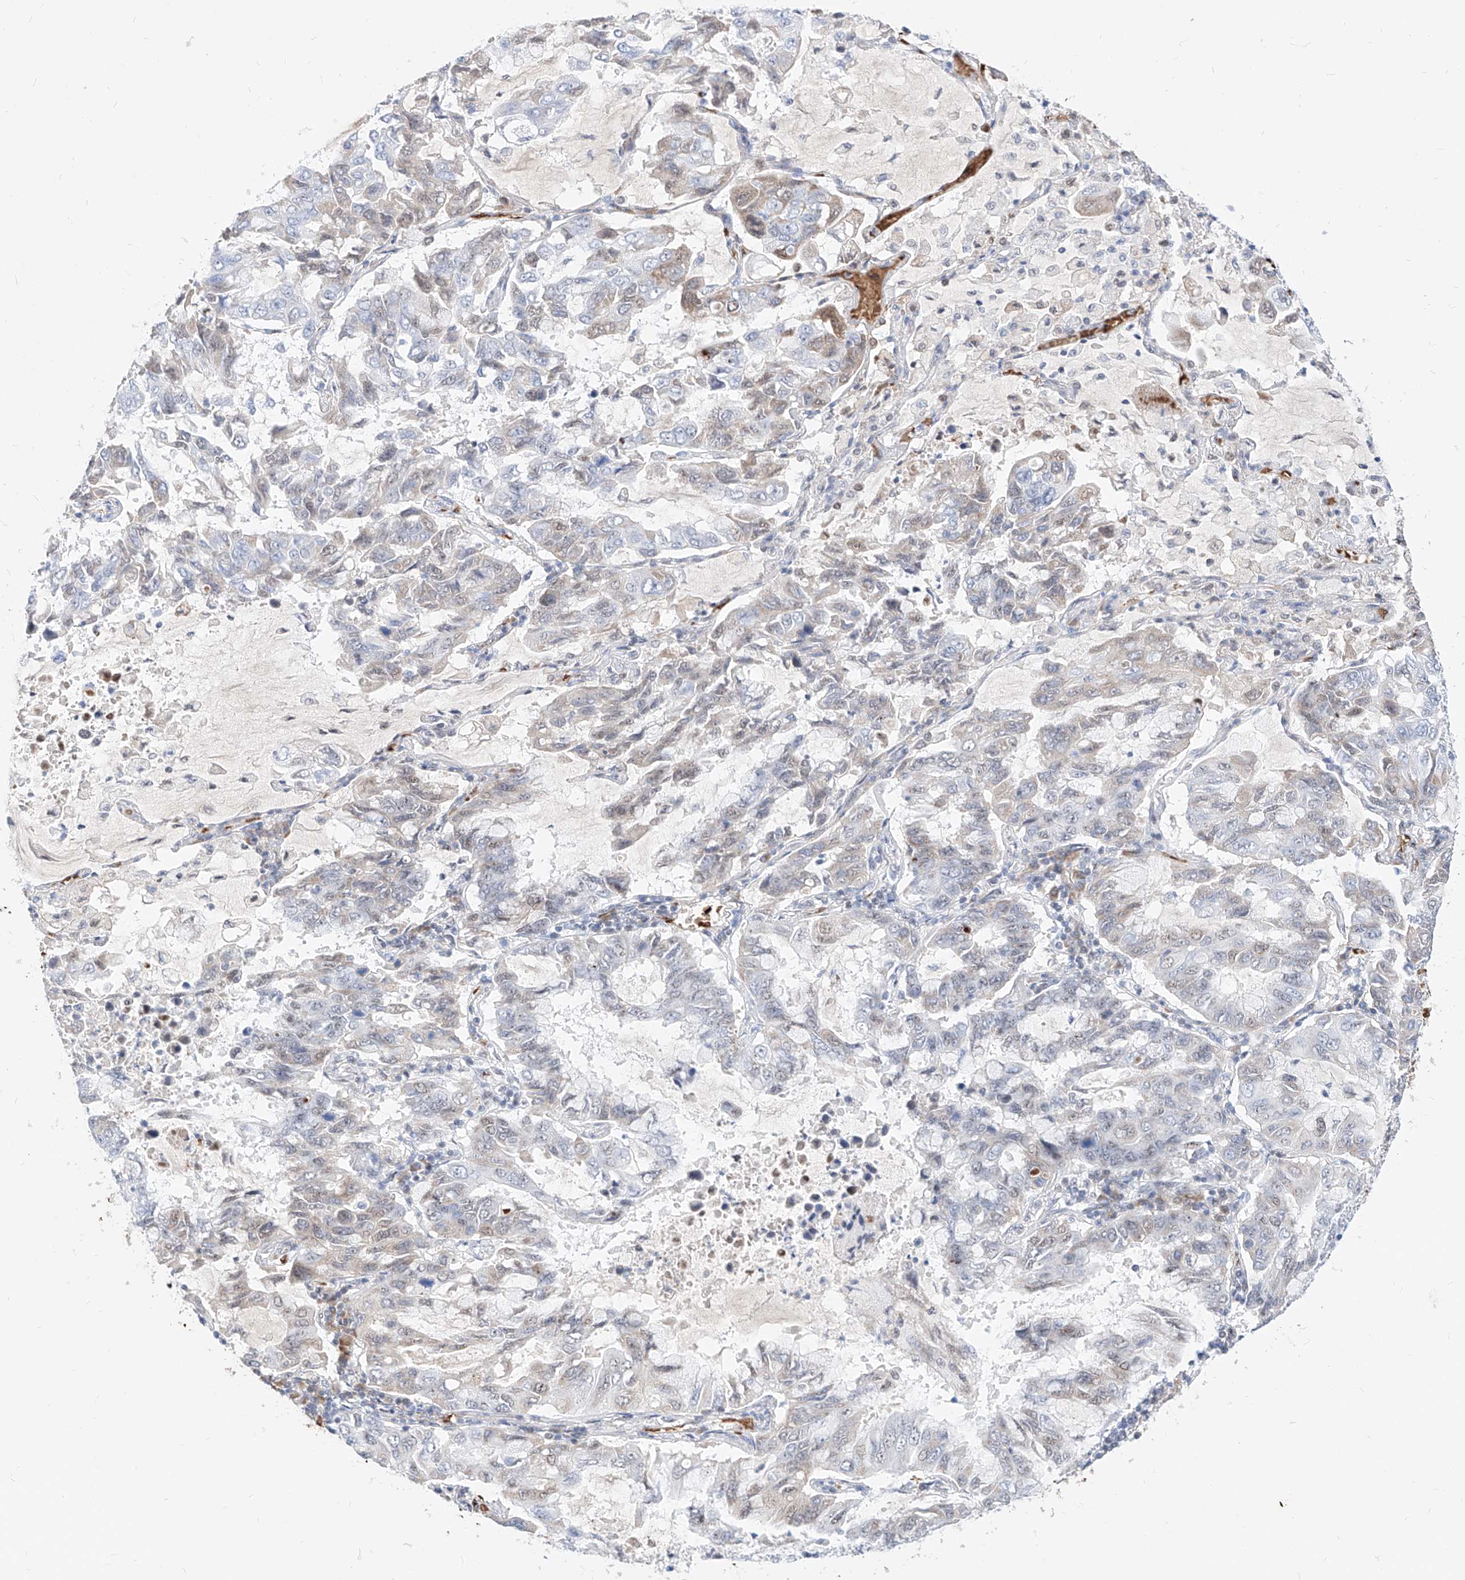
{"staining": {"intensity": "weak", "quantity": "<25%", "location": "cytoplasmic/membranous,nuclear"}, "tissue": "lung cancer", "cell_type": "Tumor cells", "image_type": "cancer", "snomed": [{"axis": "morphology", "description": "Adenocarcinoma, NOS"}, {"axis": "topography", "description": "Lung"}], "caption": "Immunohistochemical staining of lung cancer (adenocarcinoma) shows no significant positivity in tumor cells.", "gene": "ZFP42", "patient": {"sex": "male", "age": 64}}